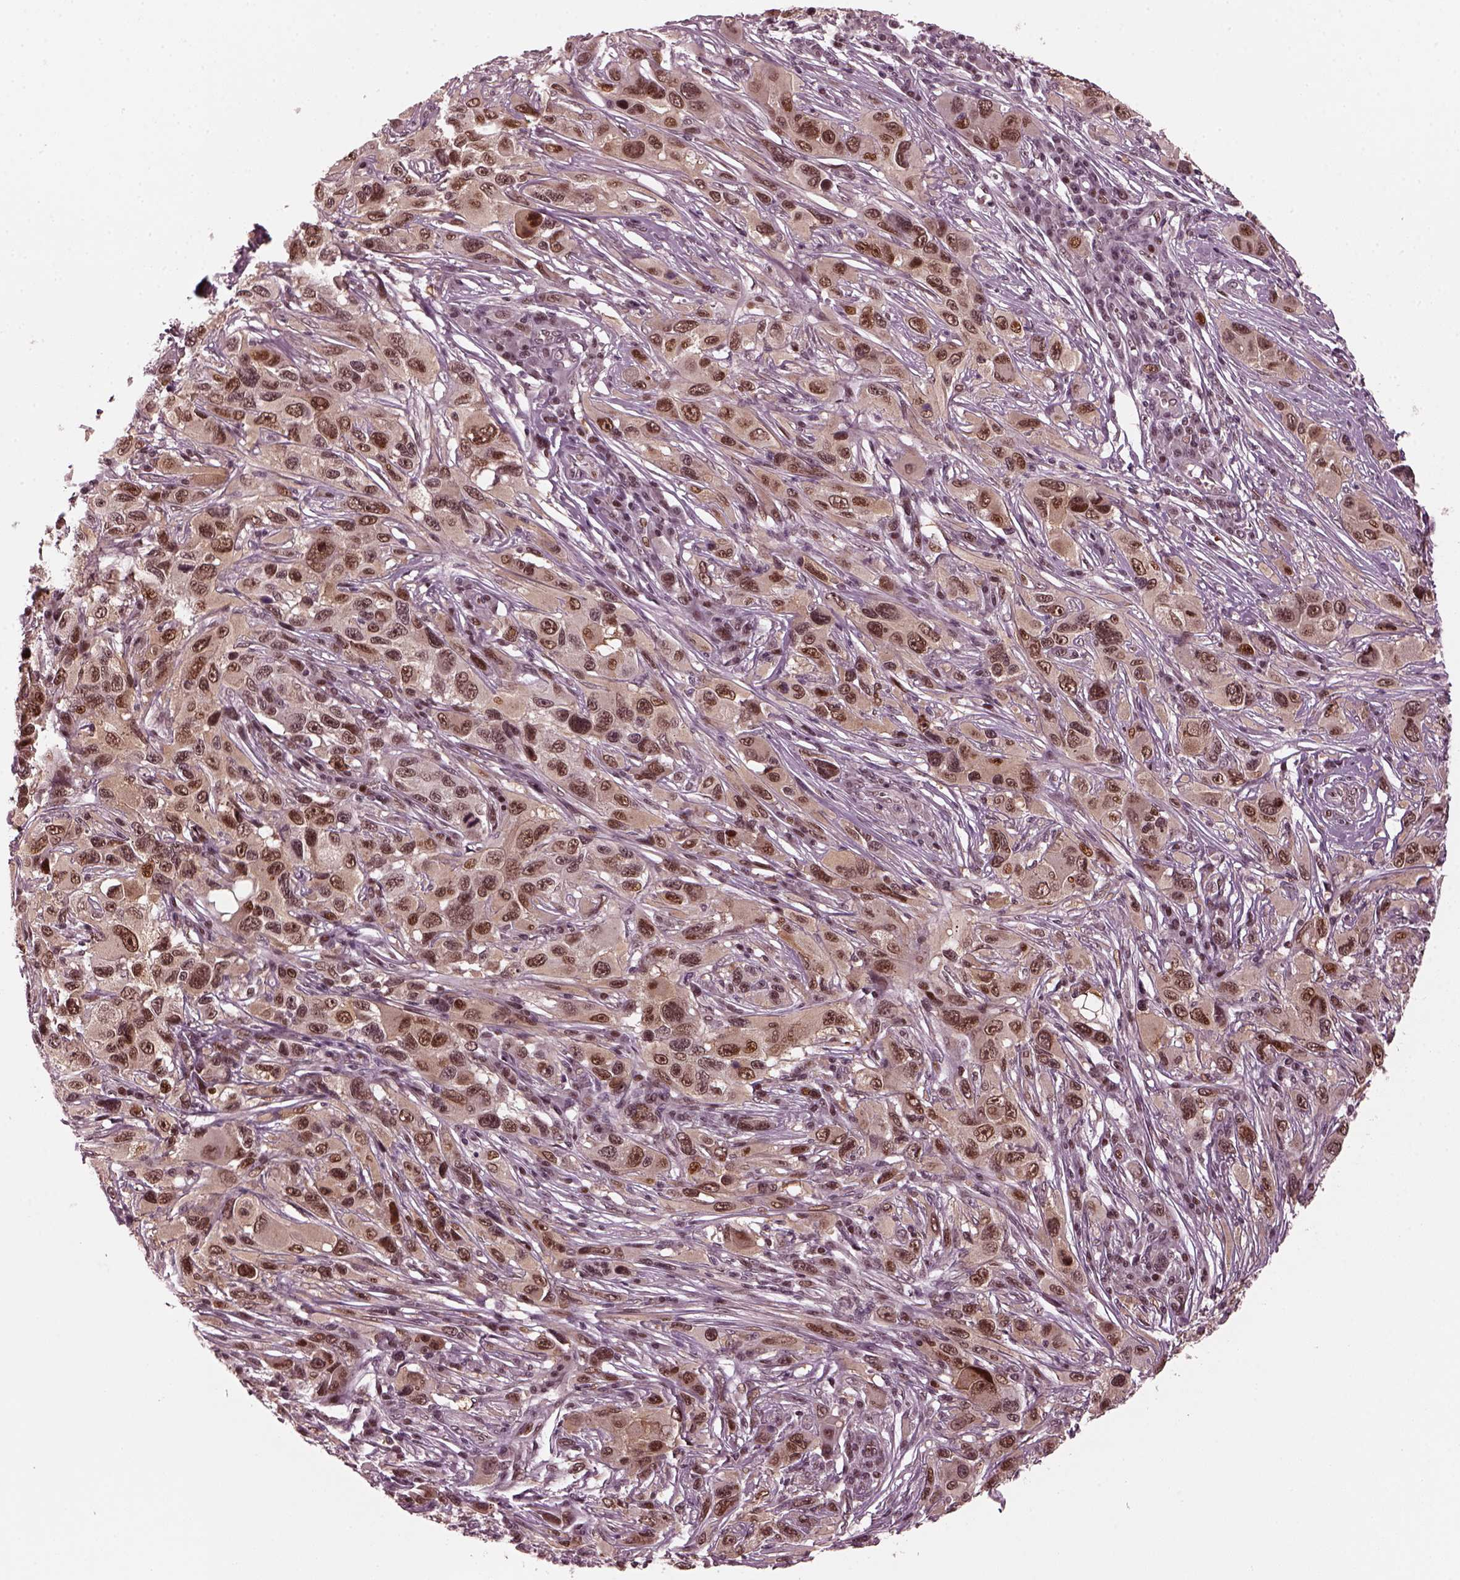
{"staining": {"intensity": "moderate", "quantity": ">75%", "location": "nuclear"}, "tissue": "melanoma", "cell_type": "Tumor cells", "image_type": "cancer", "snomed": [{"axis": "morphology", "description": "Malignant melanoma, NOS"}, {"axis": "topography", "description": "Skin"}], "caption": "The photomicrograph demonstrates a brown stain indicating the presence of a protein in the nuclear of tumor cells in melanoma.", "gene": "TRIB3", "patient": {"sex": "male", "age": 53}}